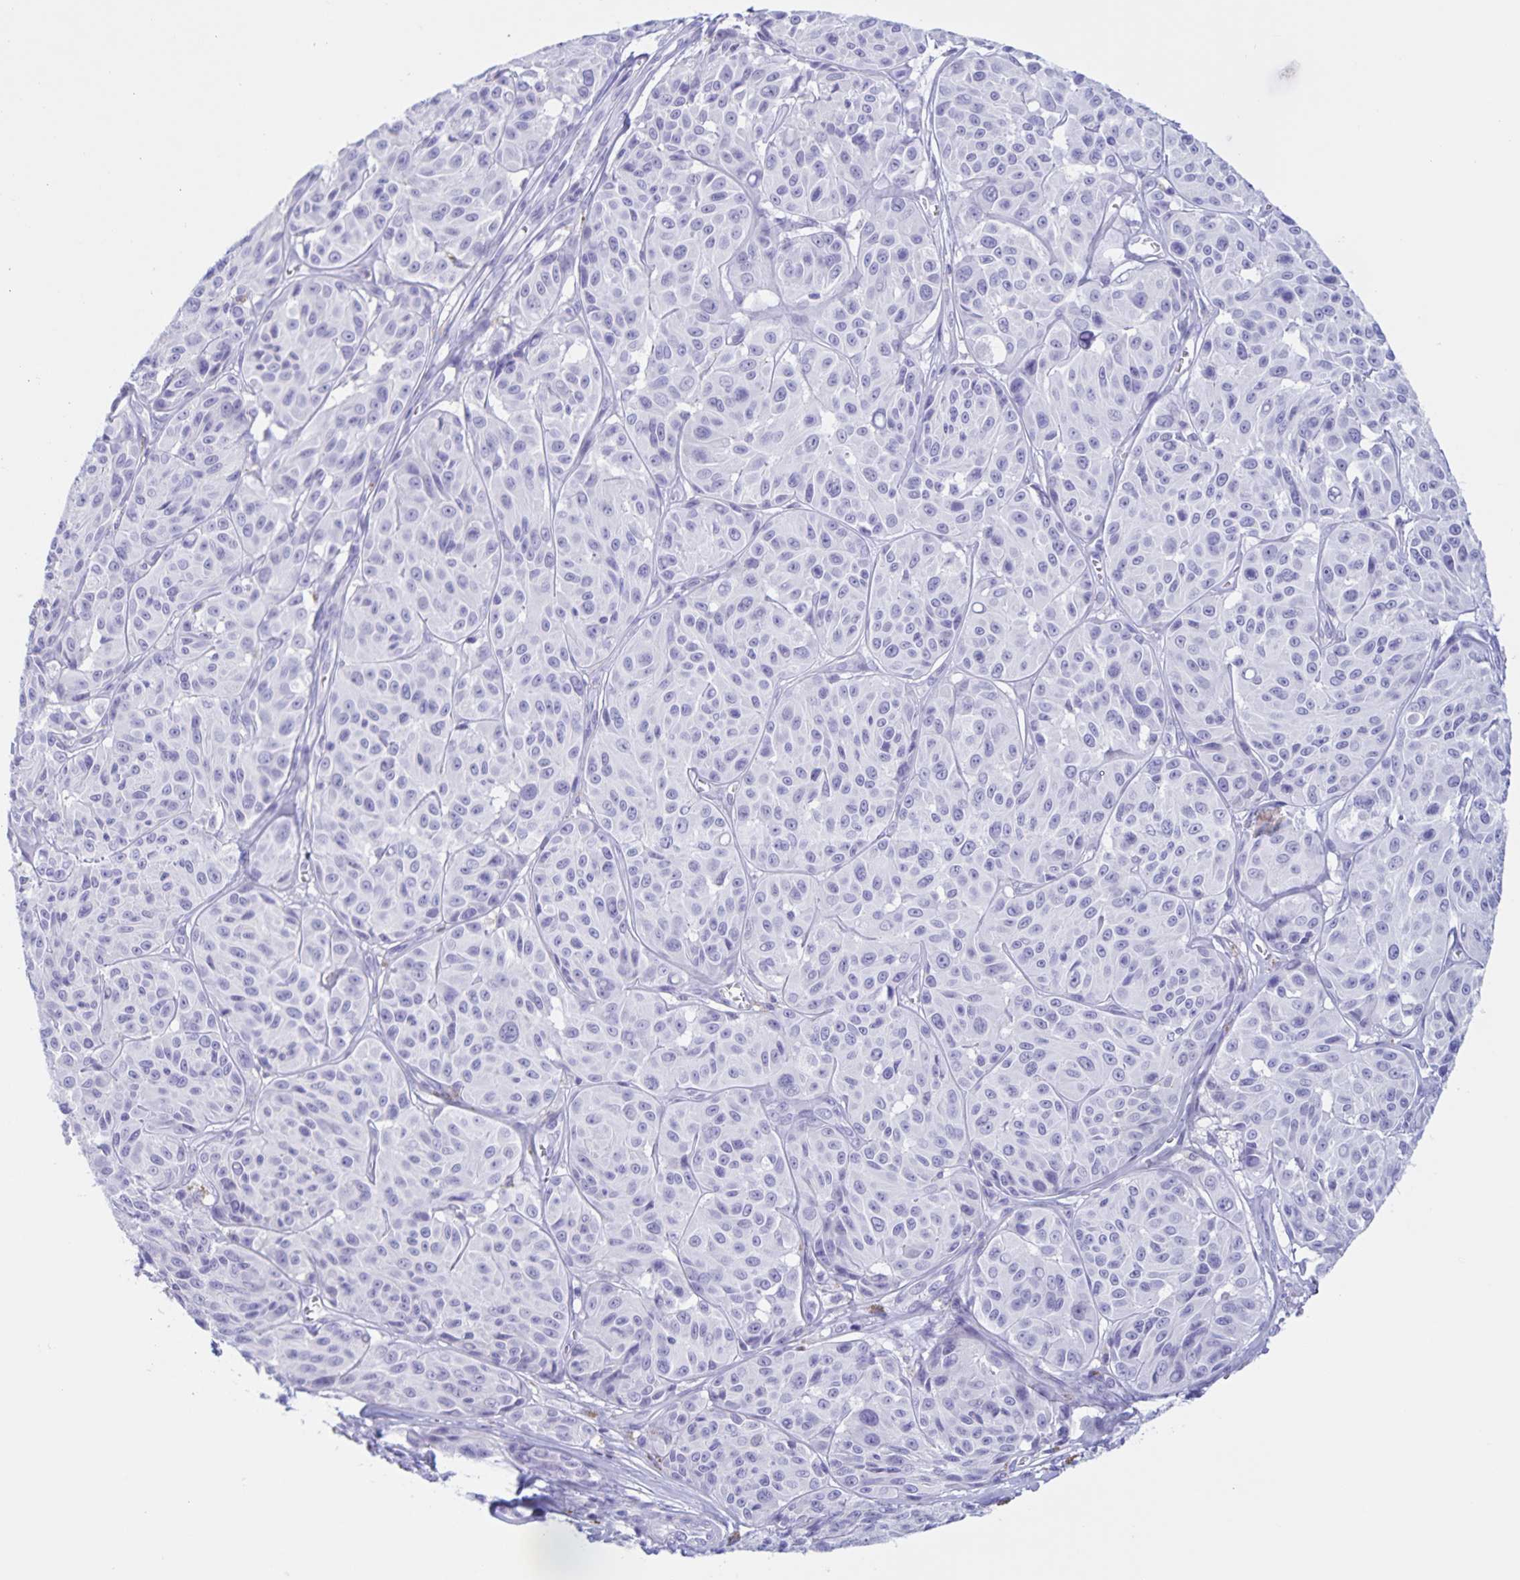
{"staining": {"intensity": "negative", "quantity": "none", "location": "none"}, "tissue": "melanoma", "cell_type": "Tumor cells", "image_type": "cancer", "snomed": [{"axis": "morphology", "description": "Malignant melanoma, NOS"}, {"axis": "topography", "description": "Skin"}], "caption": "The immunohistochemistry micrograph has no significant expression in tumor cells of melanoma tissue. (Brightfield microscopy of DAB immunohistochemistry at high magnification).", "gene": "TGIF2LX", "patient": {"sex": "male", "age": 91}}